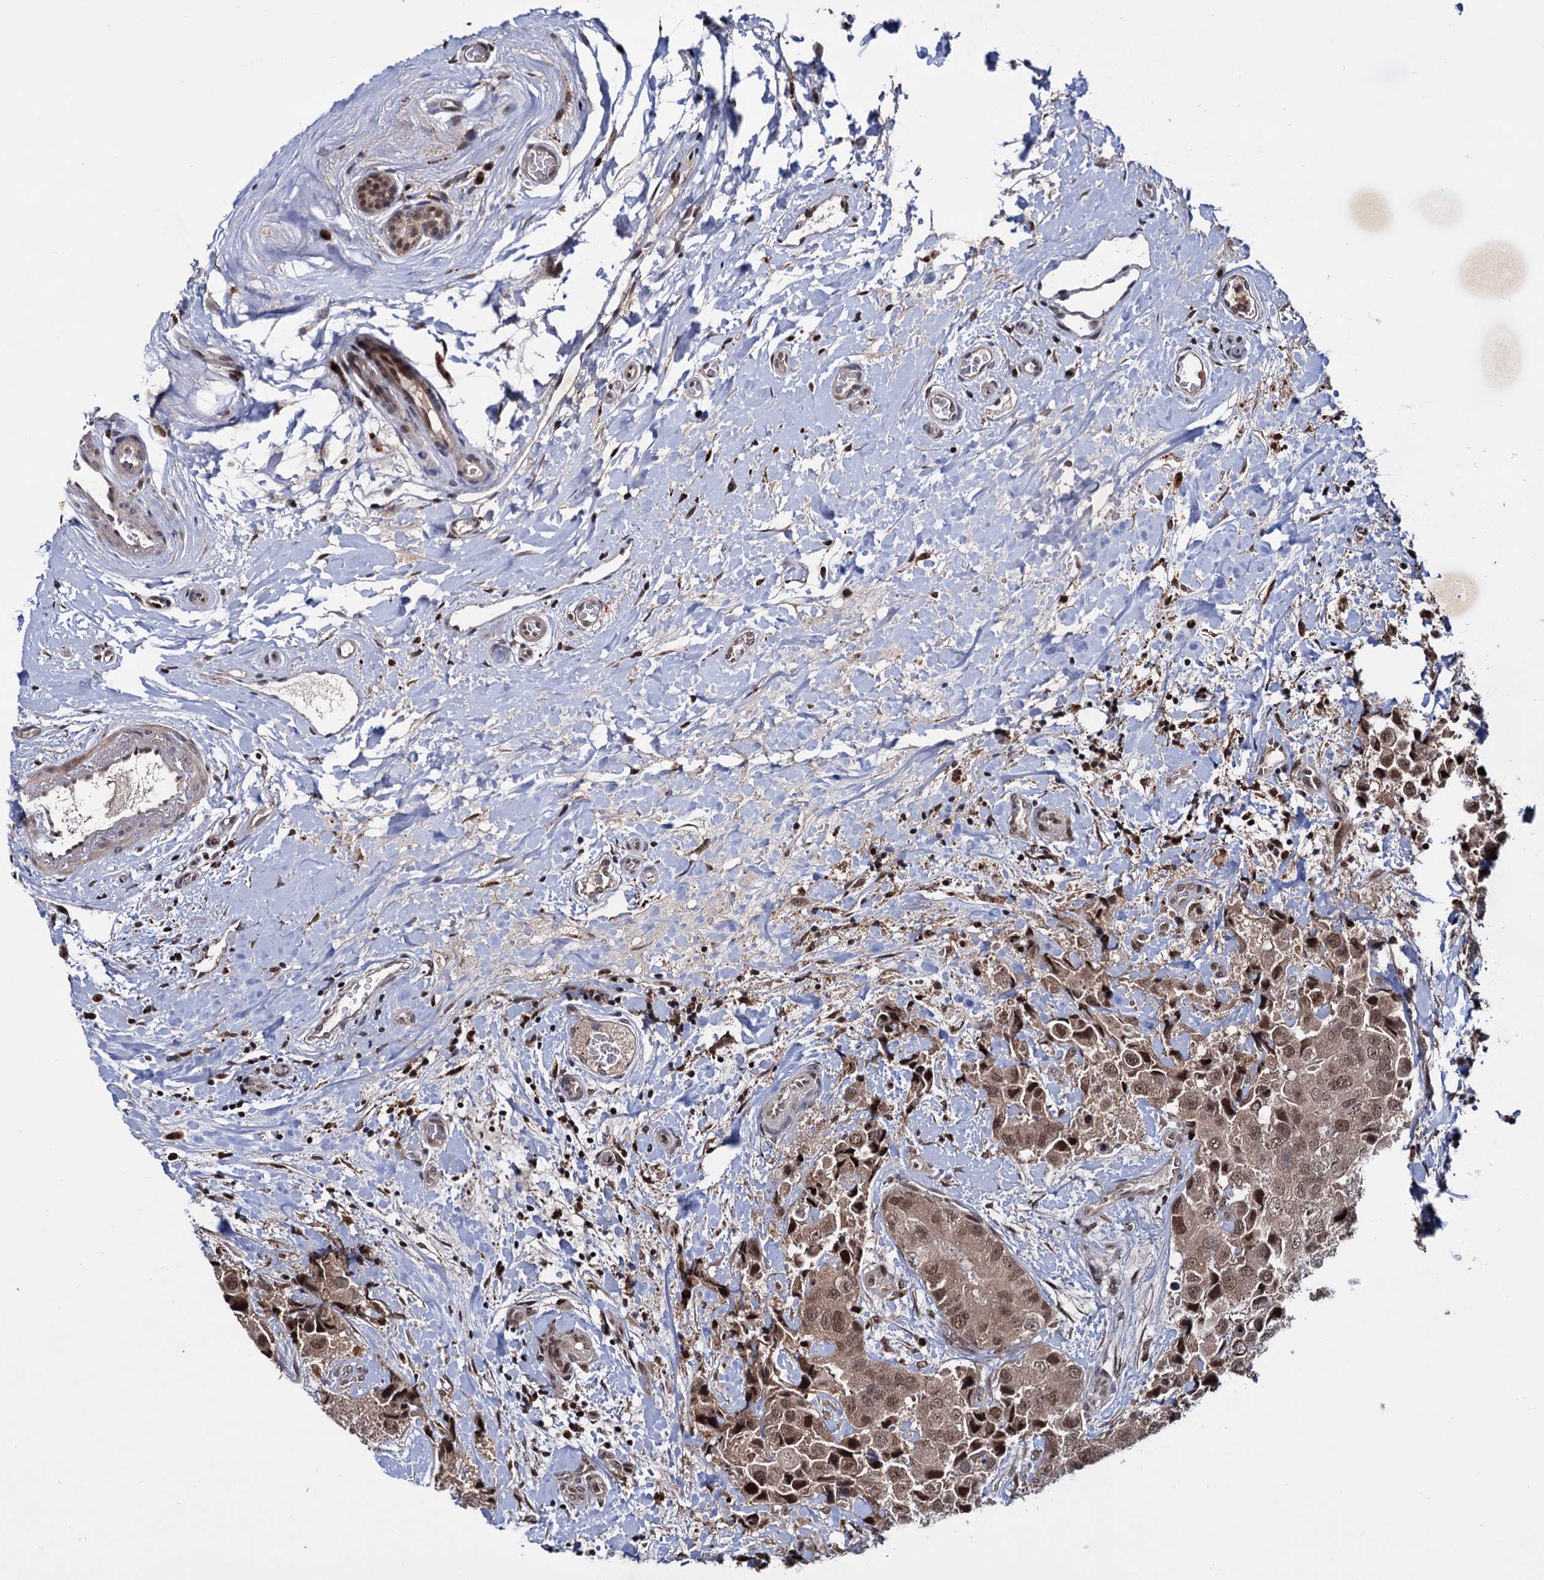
{"staining": {"intensity": "moderate", "quantity": ">75%", "location": "cytoplasmic/membranous,nuclear"}, "tissue": "breast cancer", "cell_type": "Tumor cells", "image_type": "cancer", "snomed": [{"axis": "morphology", "description": "Duct carcinoma"}, {"axis": "topography", "description": "Breast"}], "caption": "Human breast cancer stained with a protein marker shows moderate staining in tumor cells.", "gene": "RNASEH2B", "patient": {"sex": "female", "age": 62}}